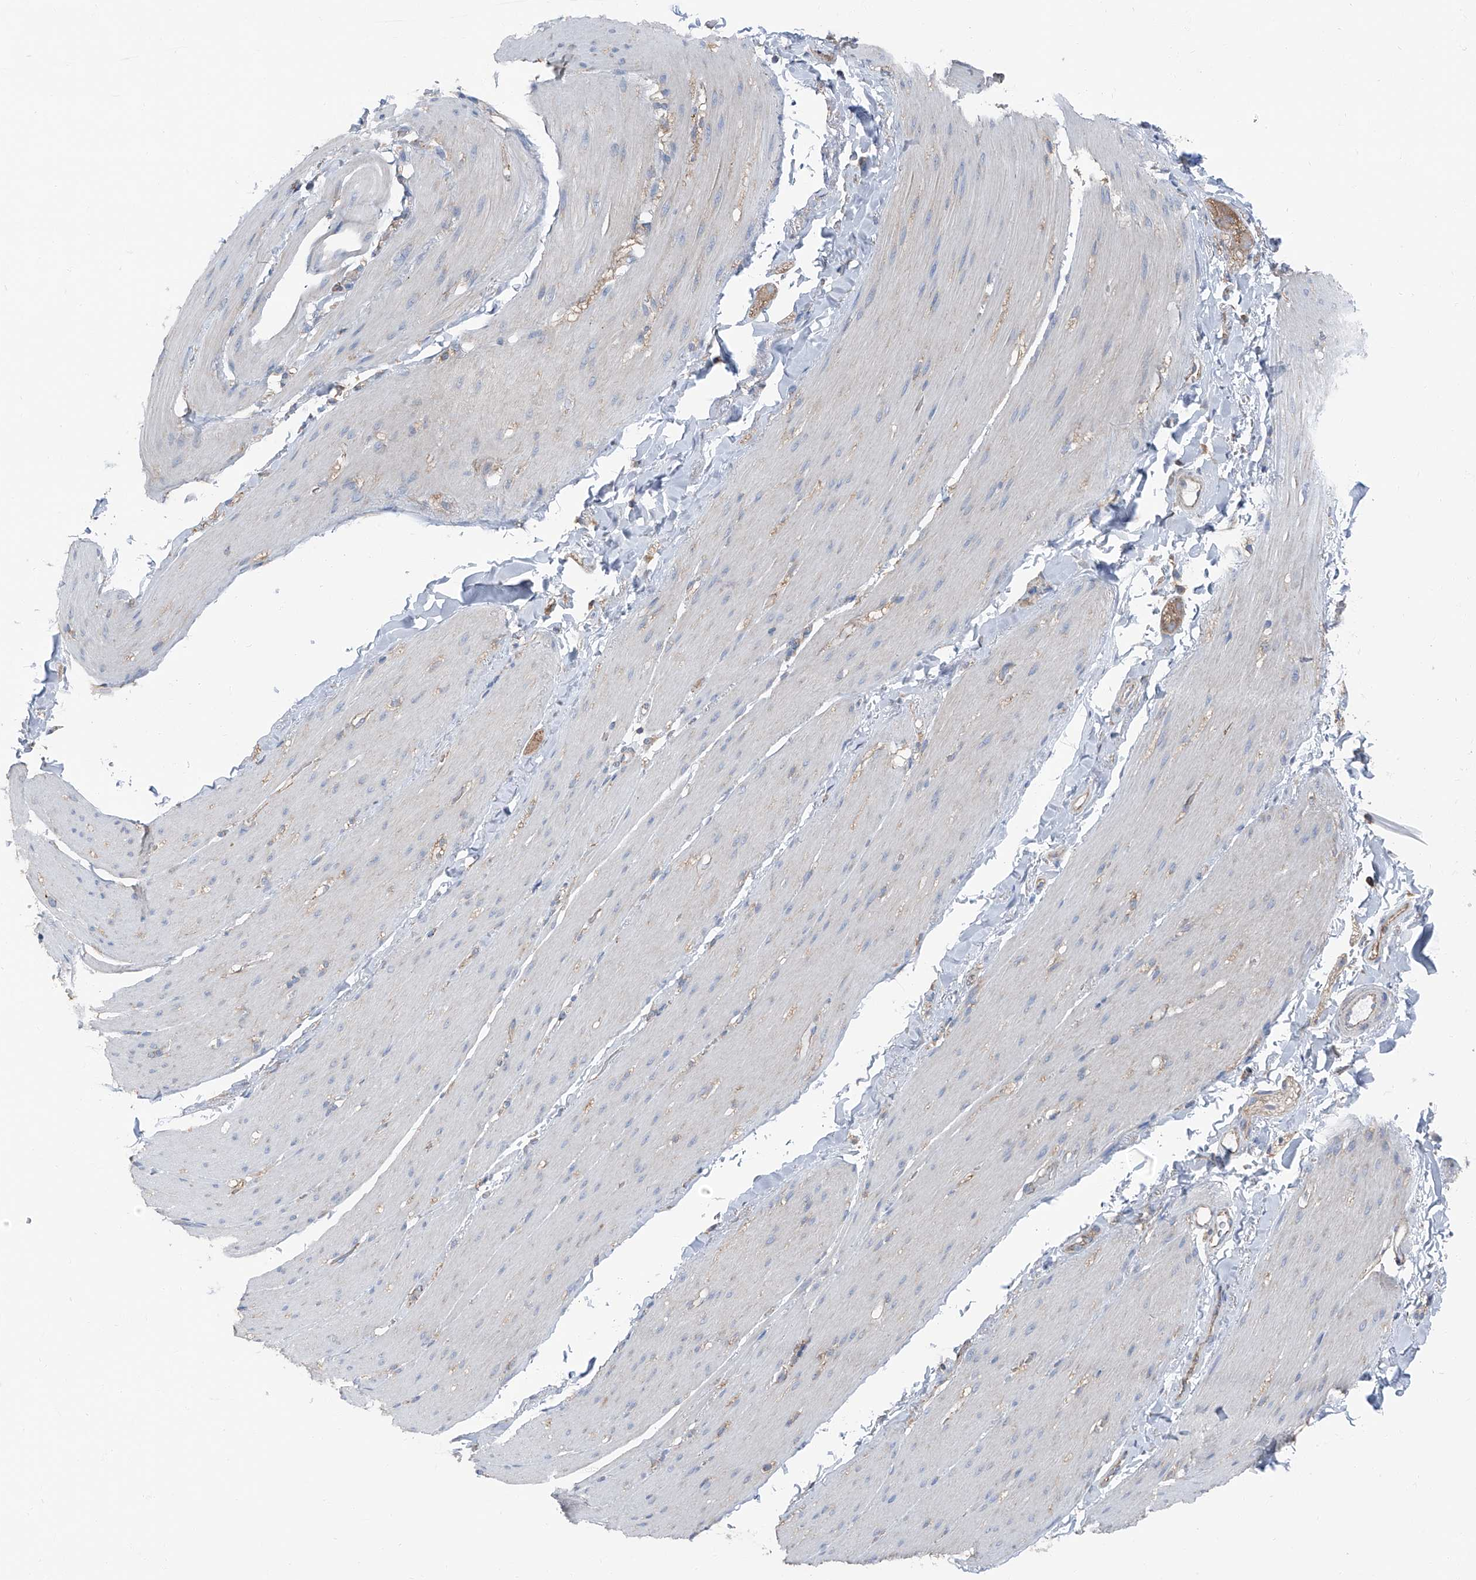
{"staining": {"intensity": "negative", "quantity": "none", "location": "none"}, "tissue": "smooth muscle", "cell_type": "Smooth muscle cells", "image_type": "normal", "snomed": [{"axis": "morphology", "description": "Normal tissue, NOS"}, {"axis": "topography", "description": "Smooth muscle"}, {"axis": "topography", "description": "Small intestine"}], "caption": "The histopathology image shows no staining of smooth muscle cells in benign smooth muscle. The staining is performed using DAB (3,3'-diaminobenzidine) brown chromogen with nuclei counter-stained in using hematoxylin.", "gene": "GPR142", "patient": {"sex": "female", "age": 84}}